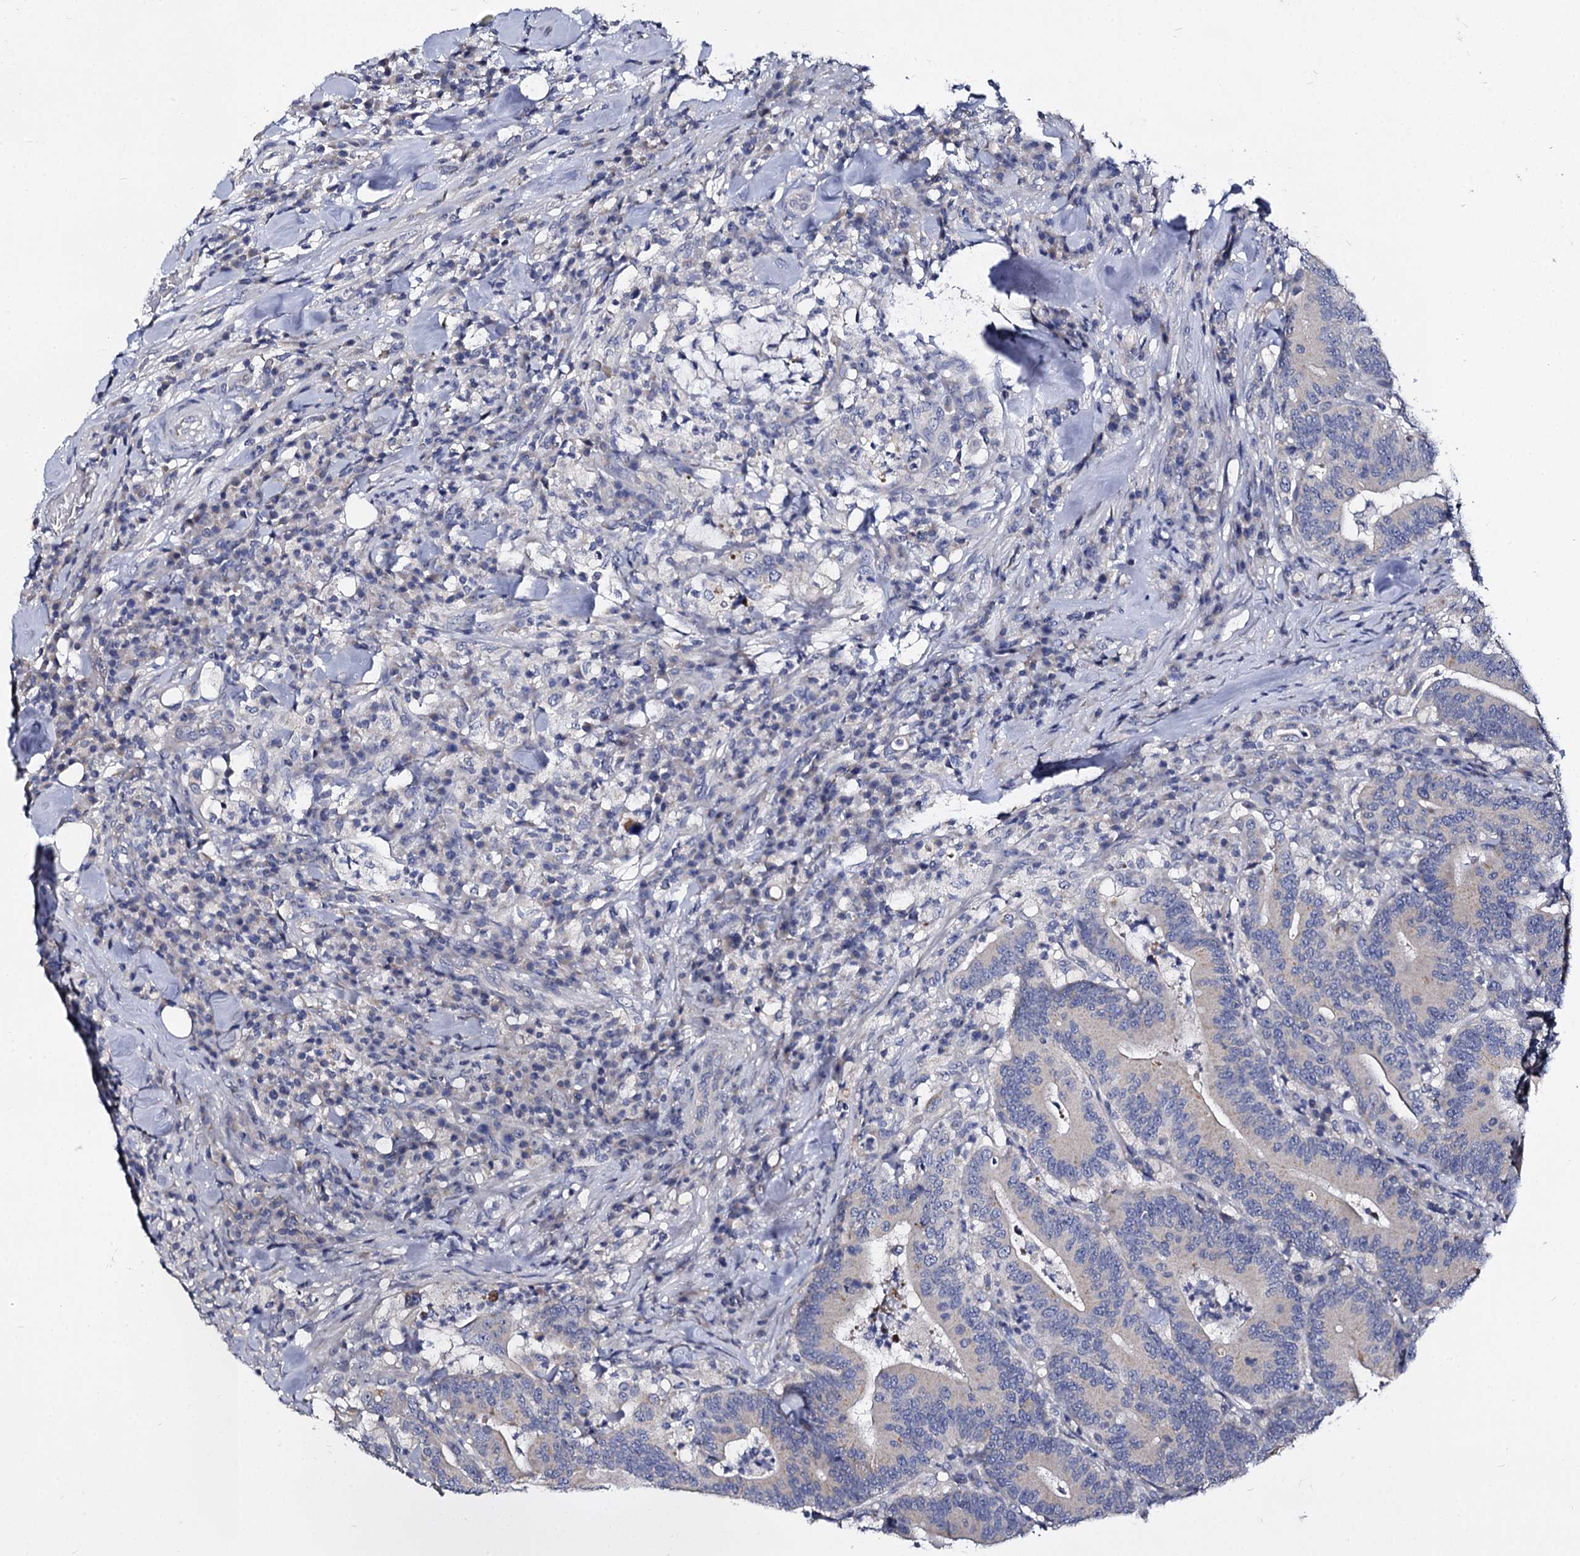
{"staining": {"intensity": "negative", "quantity": "none", "location": "none"}, "tissue": "colorectal cancer", "cell_type": "Tumor cells", "image_type": "cancer", "snomed": [{"axis": "morphology", "description": "Adenocarcinoma, NOS"}, {"axis": "topography", "description": "Colon"}], "caption": "This is a photomicrograph of immunohistochemistry staining of adenocarcinoma (colorectal), which shows no positivity in tumor cells.", "gene": "PANX2", "patient": {"sex": "female", "age": 66}}